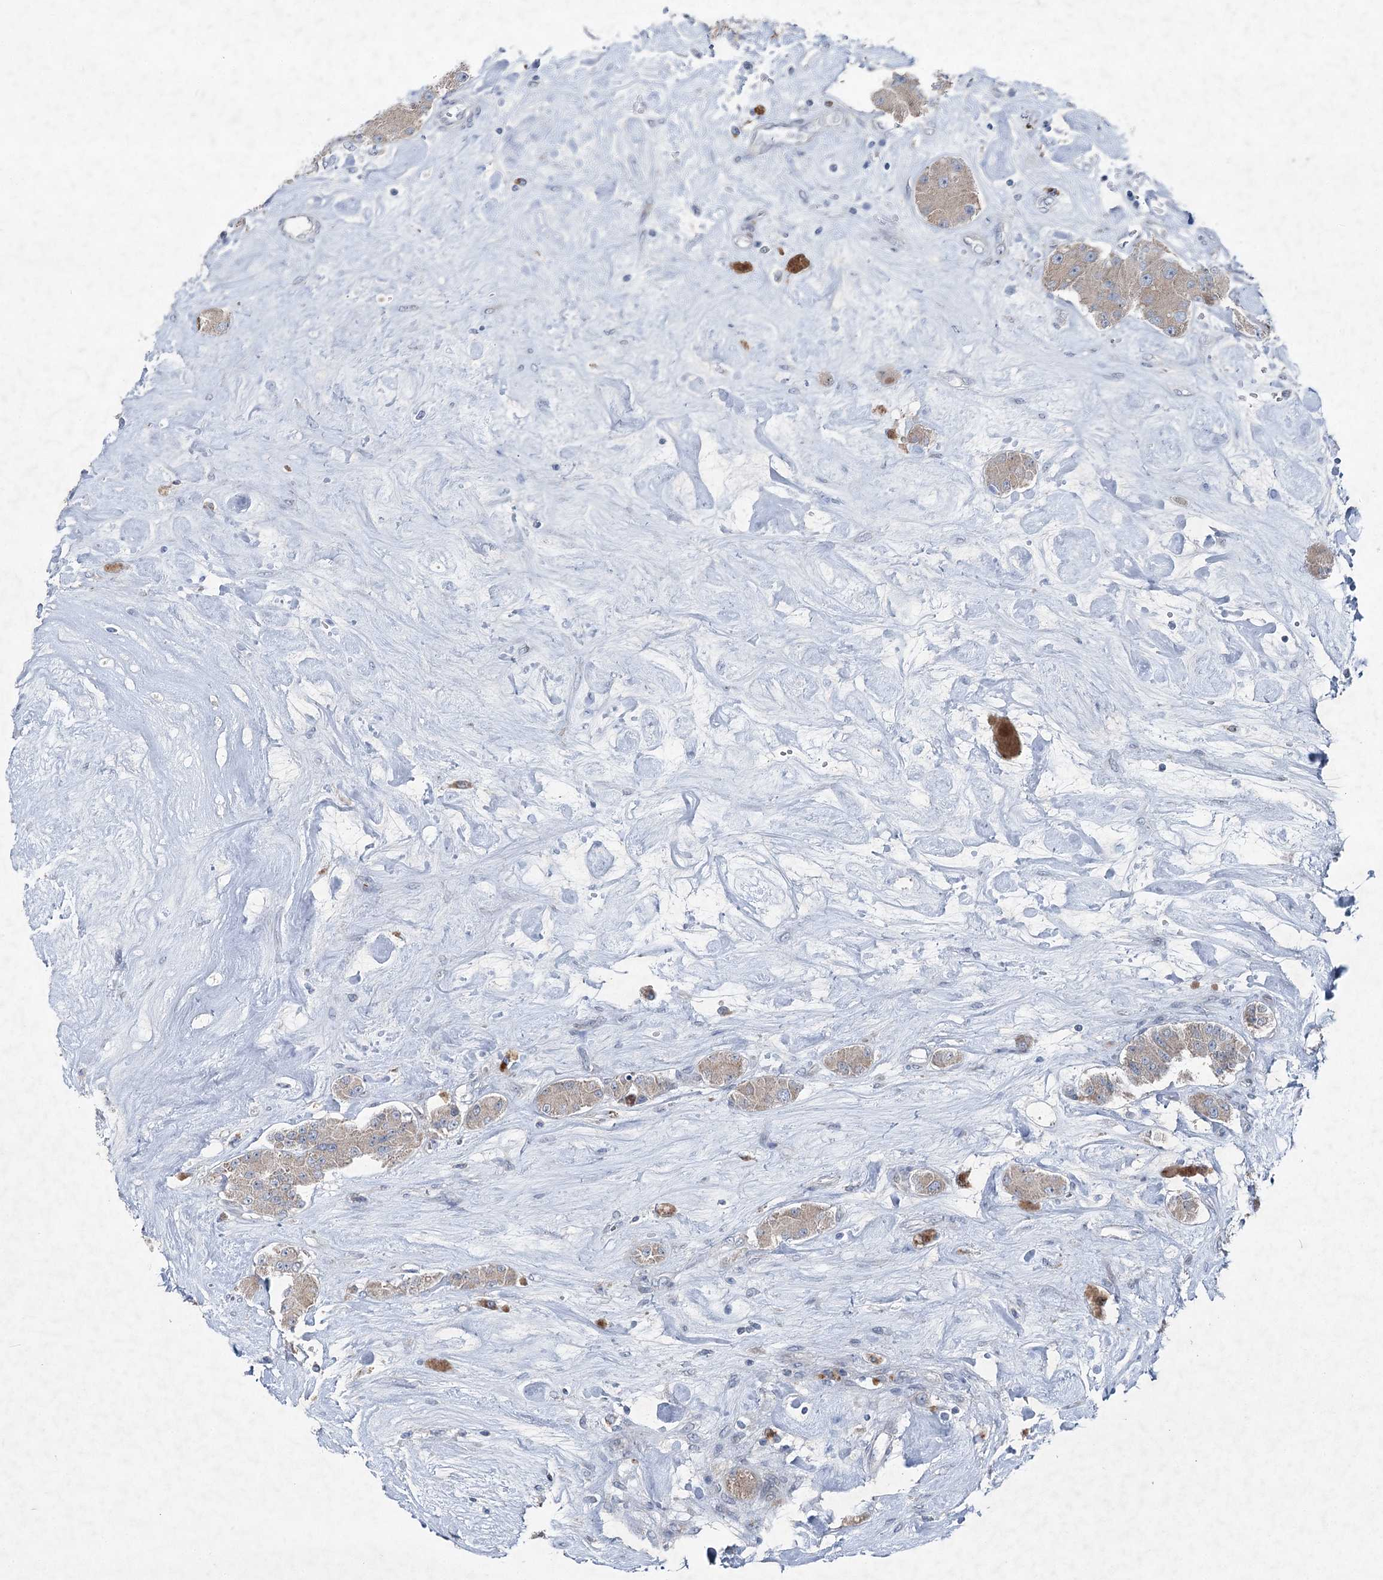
{"staining": {"intensity": "weak", "quantity": ">75%", "location": "cytoplasmic/membranous"}, "tissue": "carcinoid", "cell_type": "Tumor cells", "image_type": "cancer", "snomed": [{"axis": "morphology", "description": "Carcinoid, malignant, NOS"}, {"axis": "topography", "description": "Pancreas"}], "caption": "The micrograph exhibits a brown stain indicating the presence of a protein in the cytoplasmic/membranous of tumor cells in malignant carcinoid.", "gene": "PLA2G12A", "patient": {"sex": "male", "age": 41}}